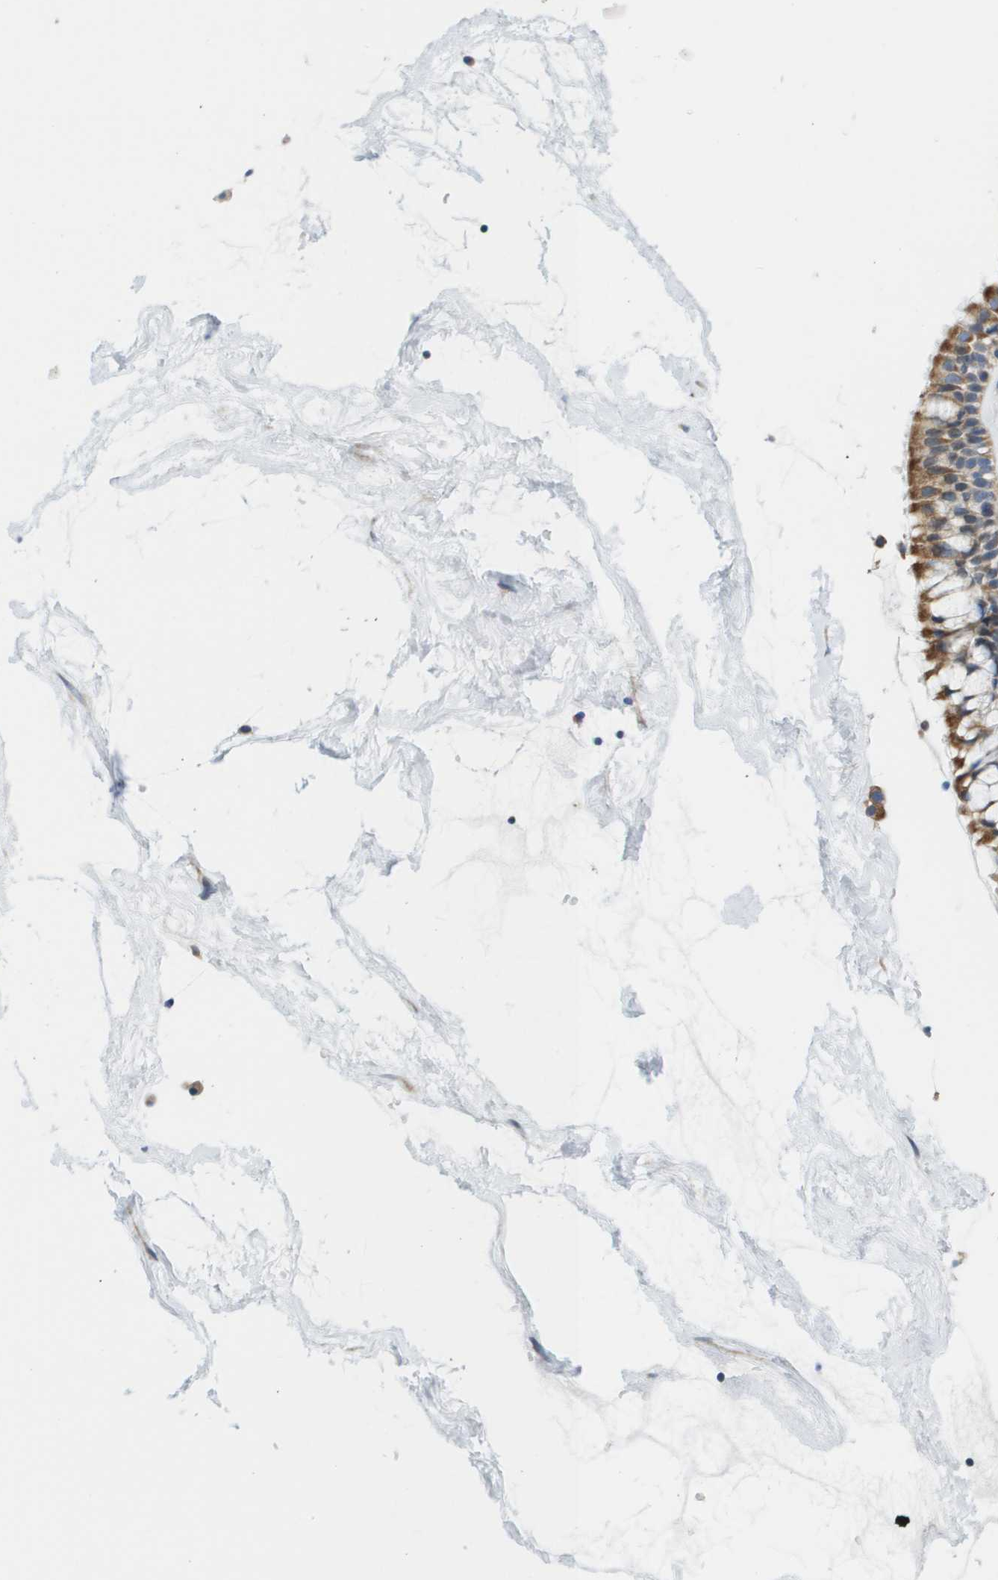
{"staining": {"intensity": "moderate", "quantity": ">75%", "location": "cytoplasmic/membranous"}, "tissue": "nasopharynx", "cell_type": "Respiratory epithelial cells", "image_type": "normal", "snomed": [{"axis": "morphology", "description": "Normal tissue, NOS"}, {"axis": "morphology", "description": "Inflammation, NOS"}, {"axis": "topography", "description": "Nasopharynx"}], "caption": "DAB immunohistochemical staining of normal human nasopharynx exhibits moderate cytoplasmic/membranous protein staining in approximately >75% of respiratory epithelial cells. (Brightfield microscopy of DAB IHC at high magnification).", "gene": "KRT23", "patient": {"sex": "male", "age": 48}}